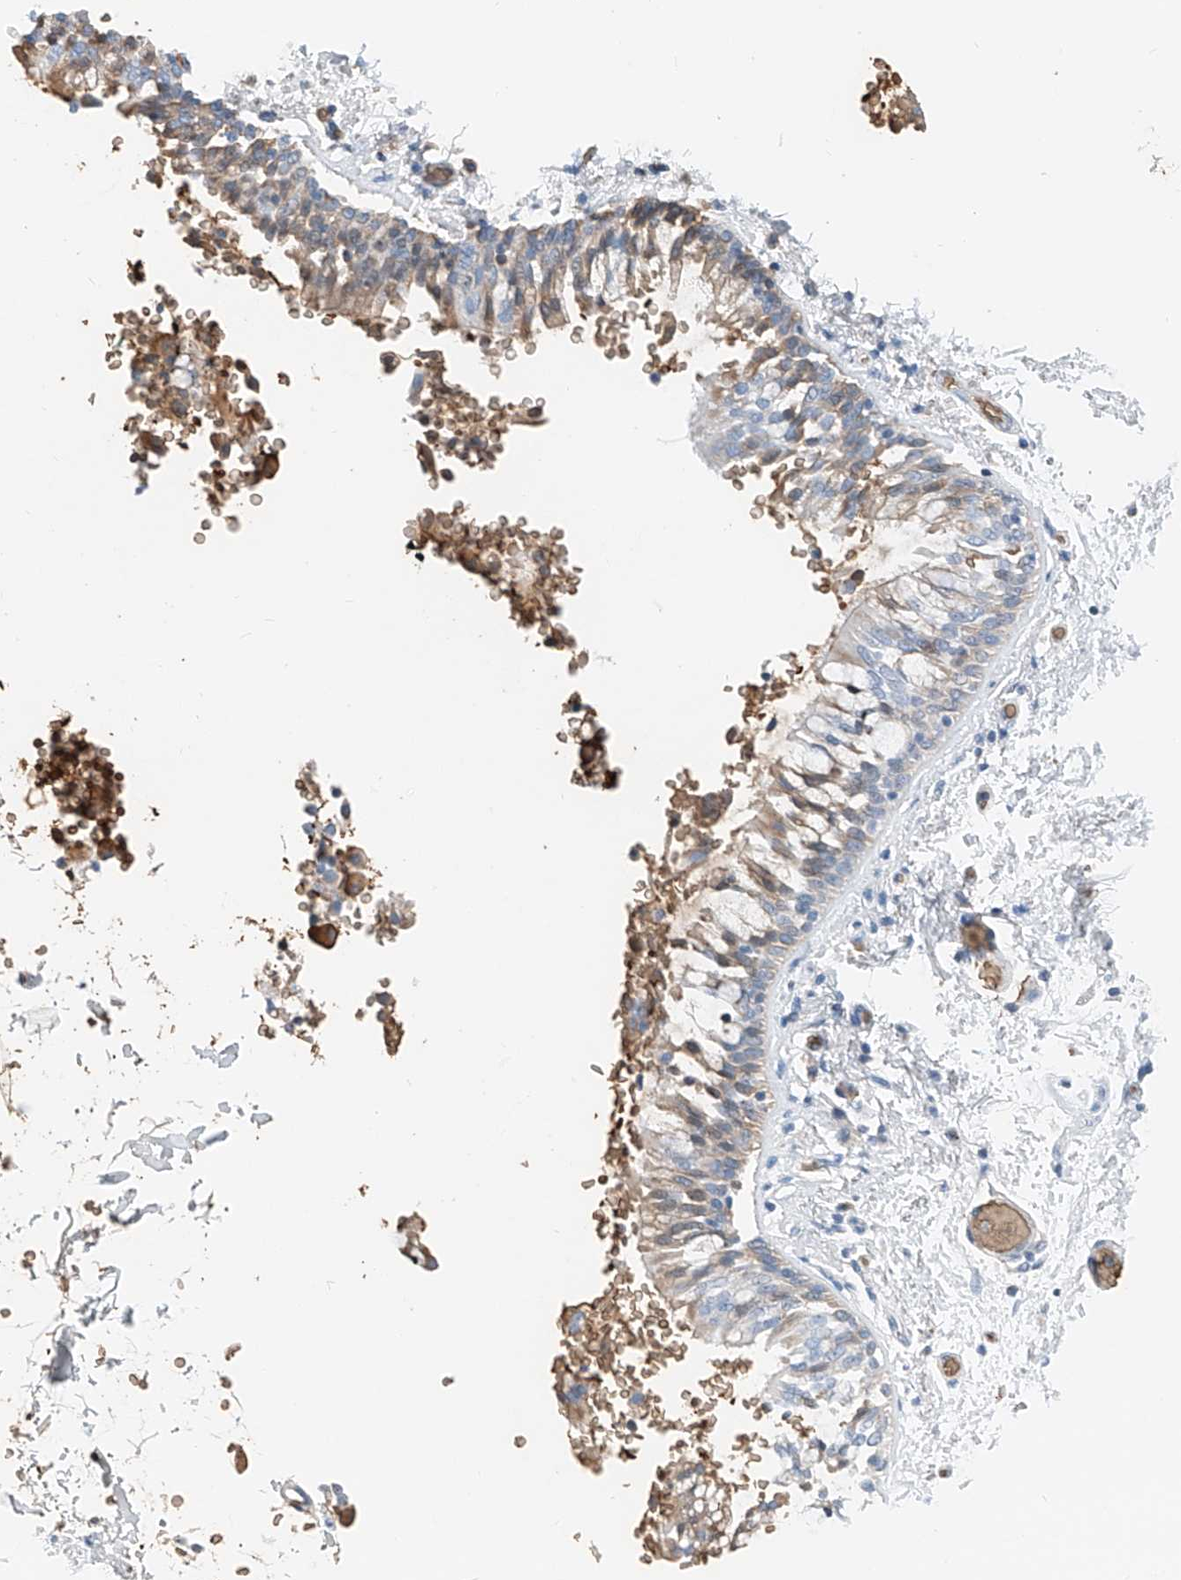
{"staining": {"intensity": "weak", "quantity": "<25%", "location": "cytoplasmic/membranous"}, "tissue": "bronchus", "cell_type": "Respiratory epithelial cells", "image_type": "normal", "snomed": [{"axis": "morphology", "description": "Normal tissue, NOS"}, {"axis": "morphology", "description": "Inflammation, NOS"}, {"axis": "topography", "description": "Cartilage tissue"}, {"axis": "topography", "description": "Bronchus"}, {"axis": "topography", "description": "Lung"}], "caption": "Respiratory epithelial cells show no significant expression in normal bronchus.", "gene": "PRSS23", "patient": {"sex": "female", "age": 64}}